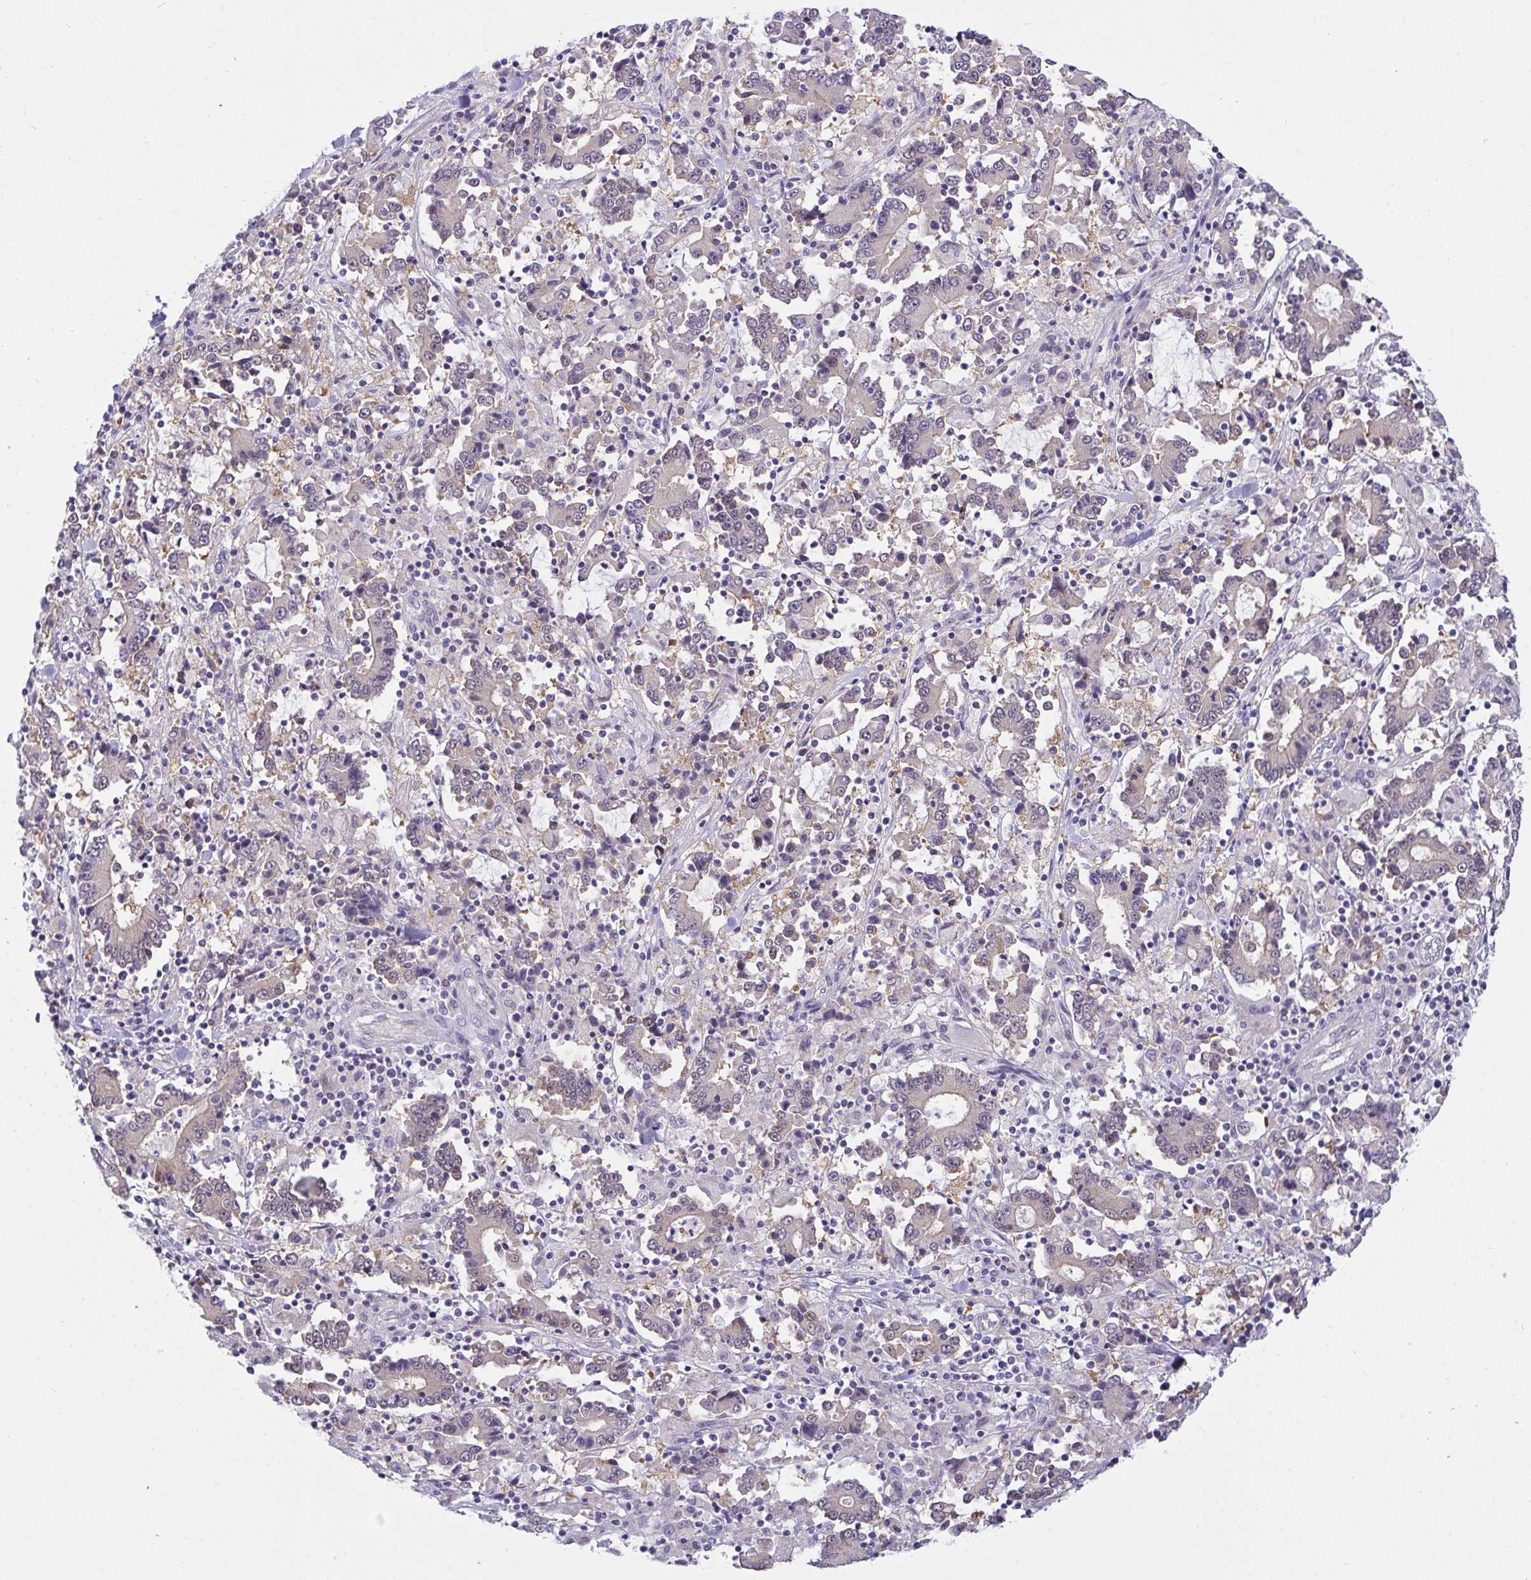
{"staining": {"intensity": "weak", "quantity": "25%-75%", "location": "nuclear"}, "tissue": "stomach cancer", "cell_type": "Tumor cells", "image_type": "cancer", "snomed": [{"axis": "morphology", "description": "Adenocarcinoma, NOS"}, {"axis": "topography", "description": "Stomach, upper"}], "caption": "IHC staining of stomach cancer, which displays low levels of weak nuclear staining in about 25%-75% of tumor cells indicating weak nuclear protein staining. The staining was performed using DAB (brown) for protein detection and nuclei were counterstained in hematoxylin (blue).", "gene": "HOXD12", "patient": {"sex": "male", "age": 68}}